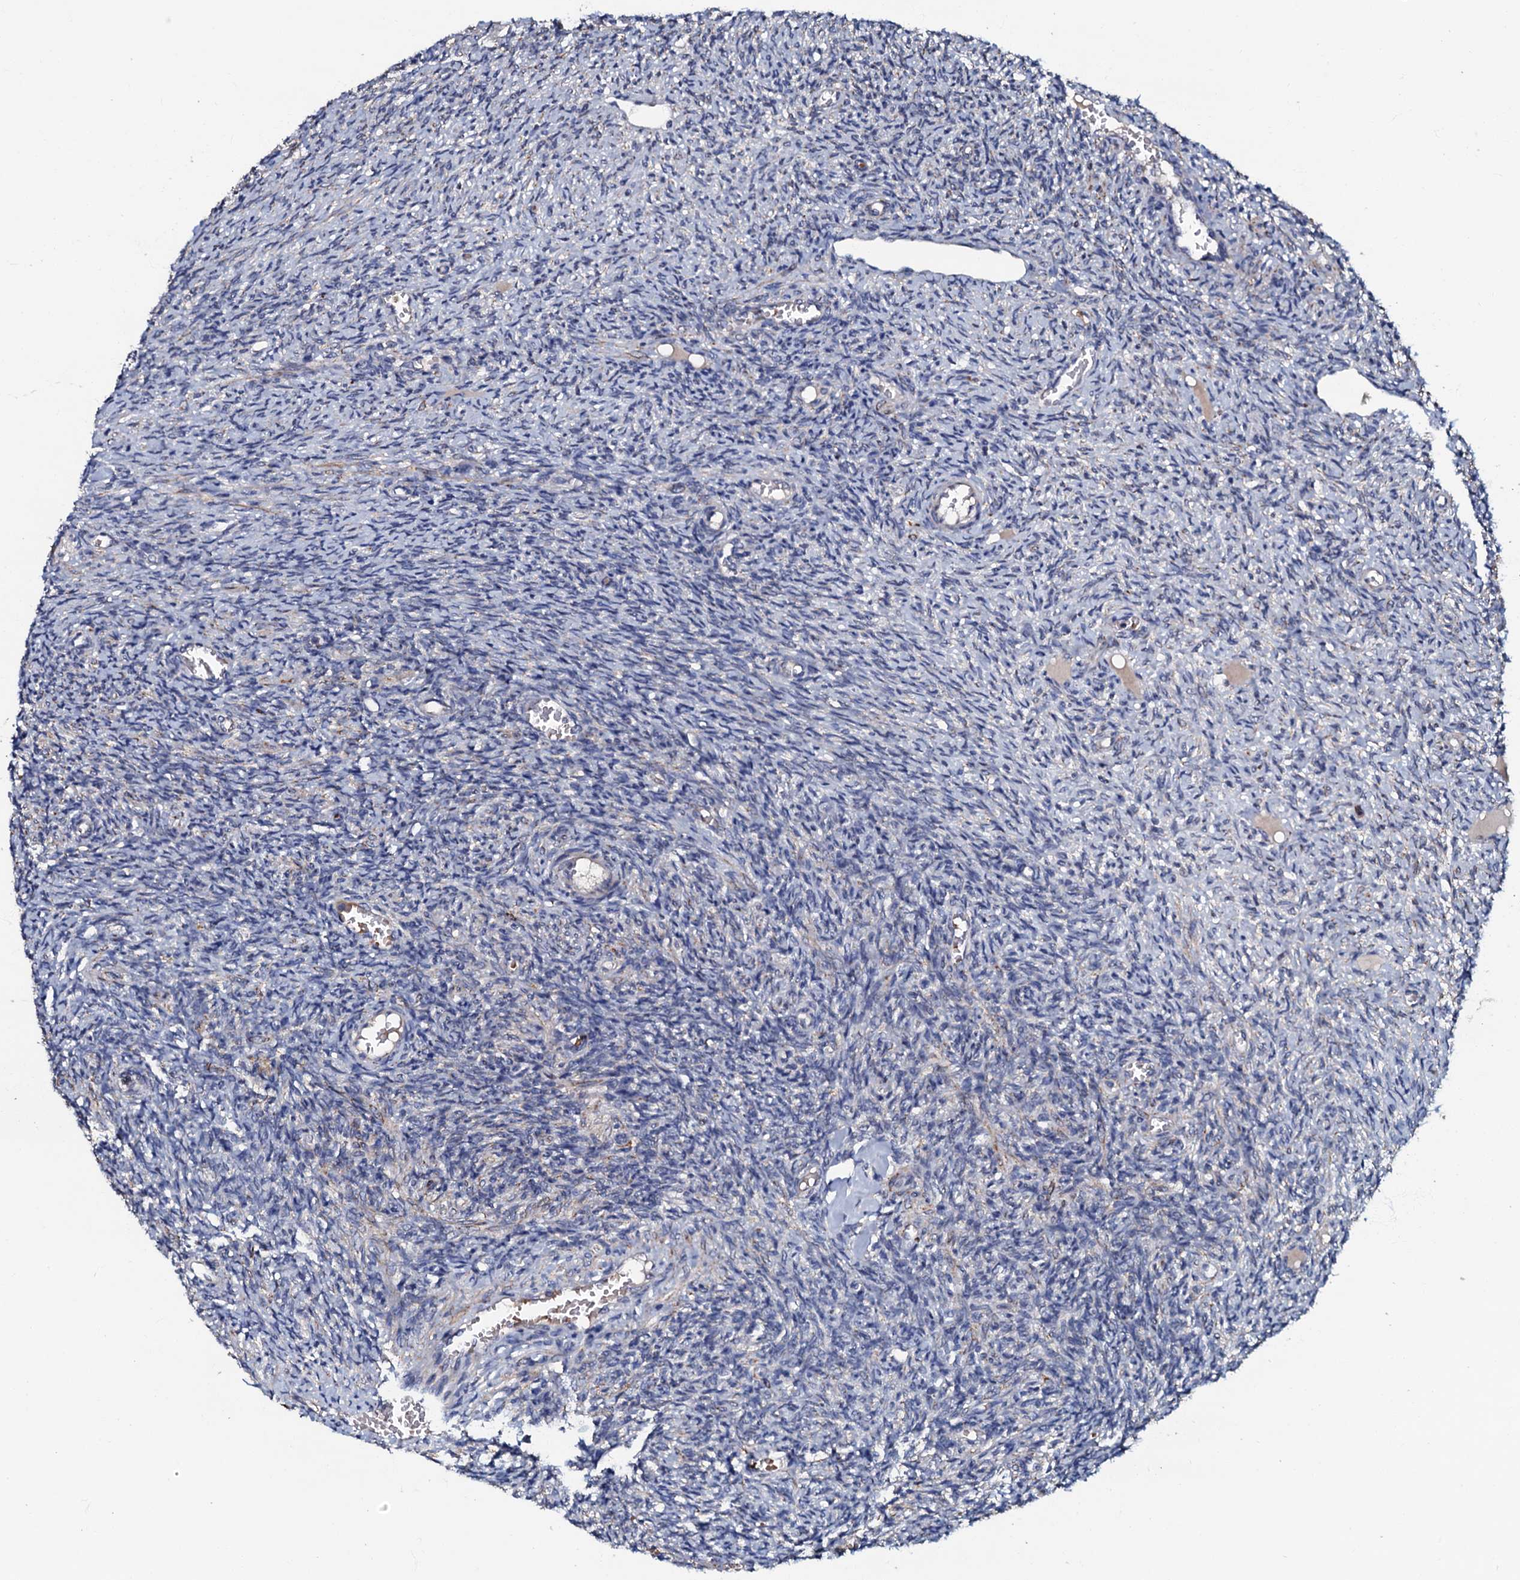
{"staining": {"intensity": "negative", "quantity": "none", "location": "none"}, "tissue": "ovary", "cell_type": "Ovarian stroma cells", "image_type": "normal", "snomed": [{"axis": "morphology", "description": "Normal tissue, NOS"}, {"axis": "topography", "description": "Ovary"}], "caption": "Immunohistochemistry micrograph of benign ovary: human ovary stained with DAB (3,3'-diaminobenzidine) reveals no significant protein staining in ovarian stroma cells. (IHC, brightfield microscopy, high magnification).", "gene": "CPNE2", "patient": {"sex": "female", "age": 27}}